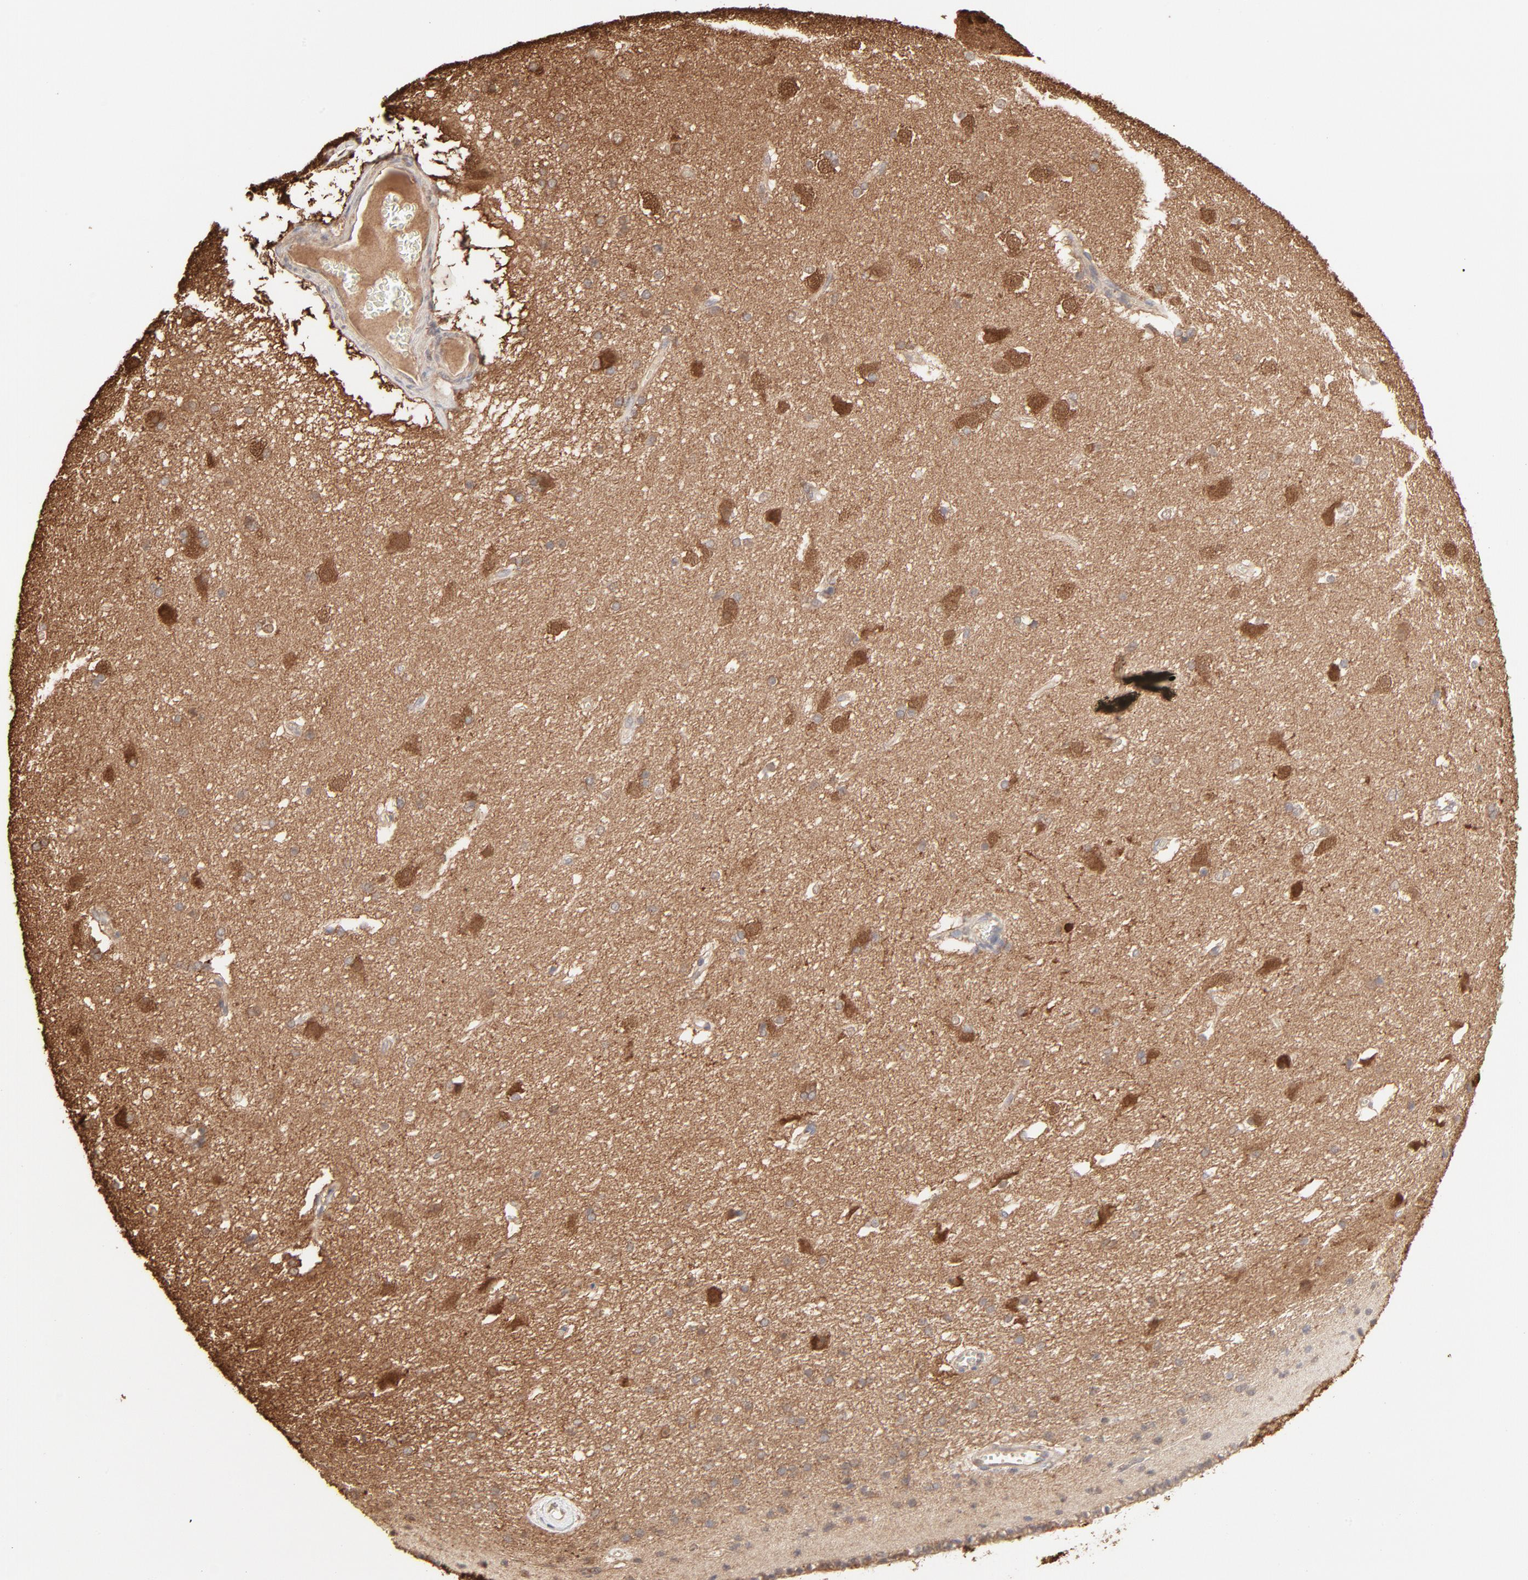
{"staining": {"intensity": "weak", "quantity": "<25%", "location": "cytoplasmic/membranous"}, "tissue": "caudate", "cell_type": "Glial cells", "image_type": "normal", "snomed": [{"axis": "morphology", "description": "Normal tissue, NOS"}, {"axis": "topography", "description": "Lateral ventricle wall"}], "caption": "High power microscopy photomicrograph of an immunohistochemistry (IHC) image of benign caudate, revealing no significant positivity in glial cells. The staining was performed using DAB (3,3'-diaminobenzidine) to visualize the protein expression in brown, while the nuclei were stained in blue with hematoxylin (Magnification: 20x).", "gene": "PPP2CA", "patient": {"sex": "female", "age": 19}}